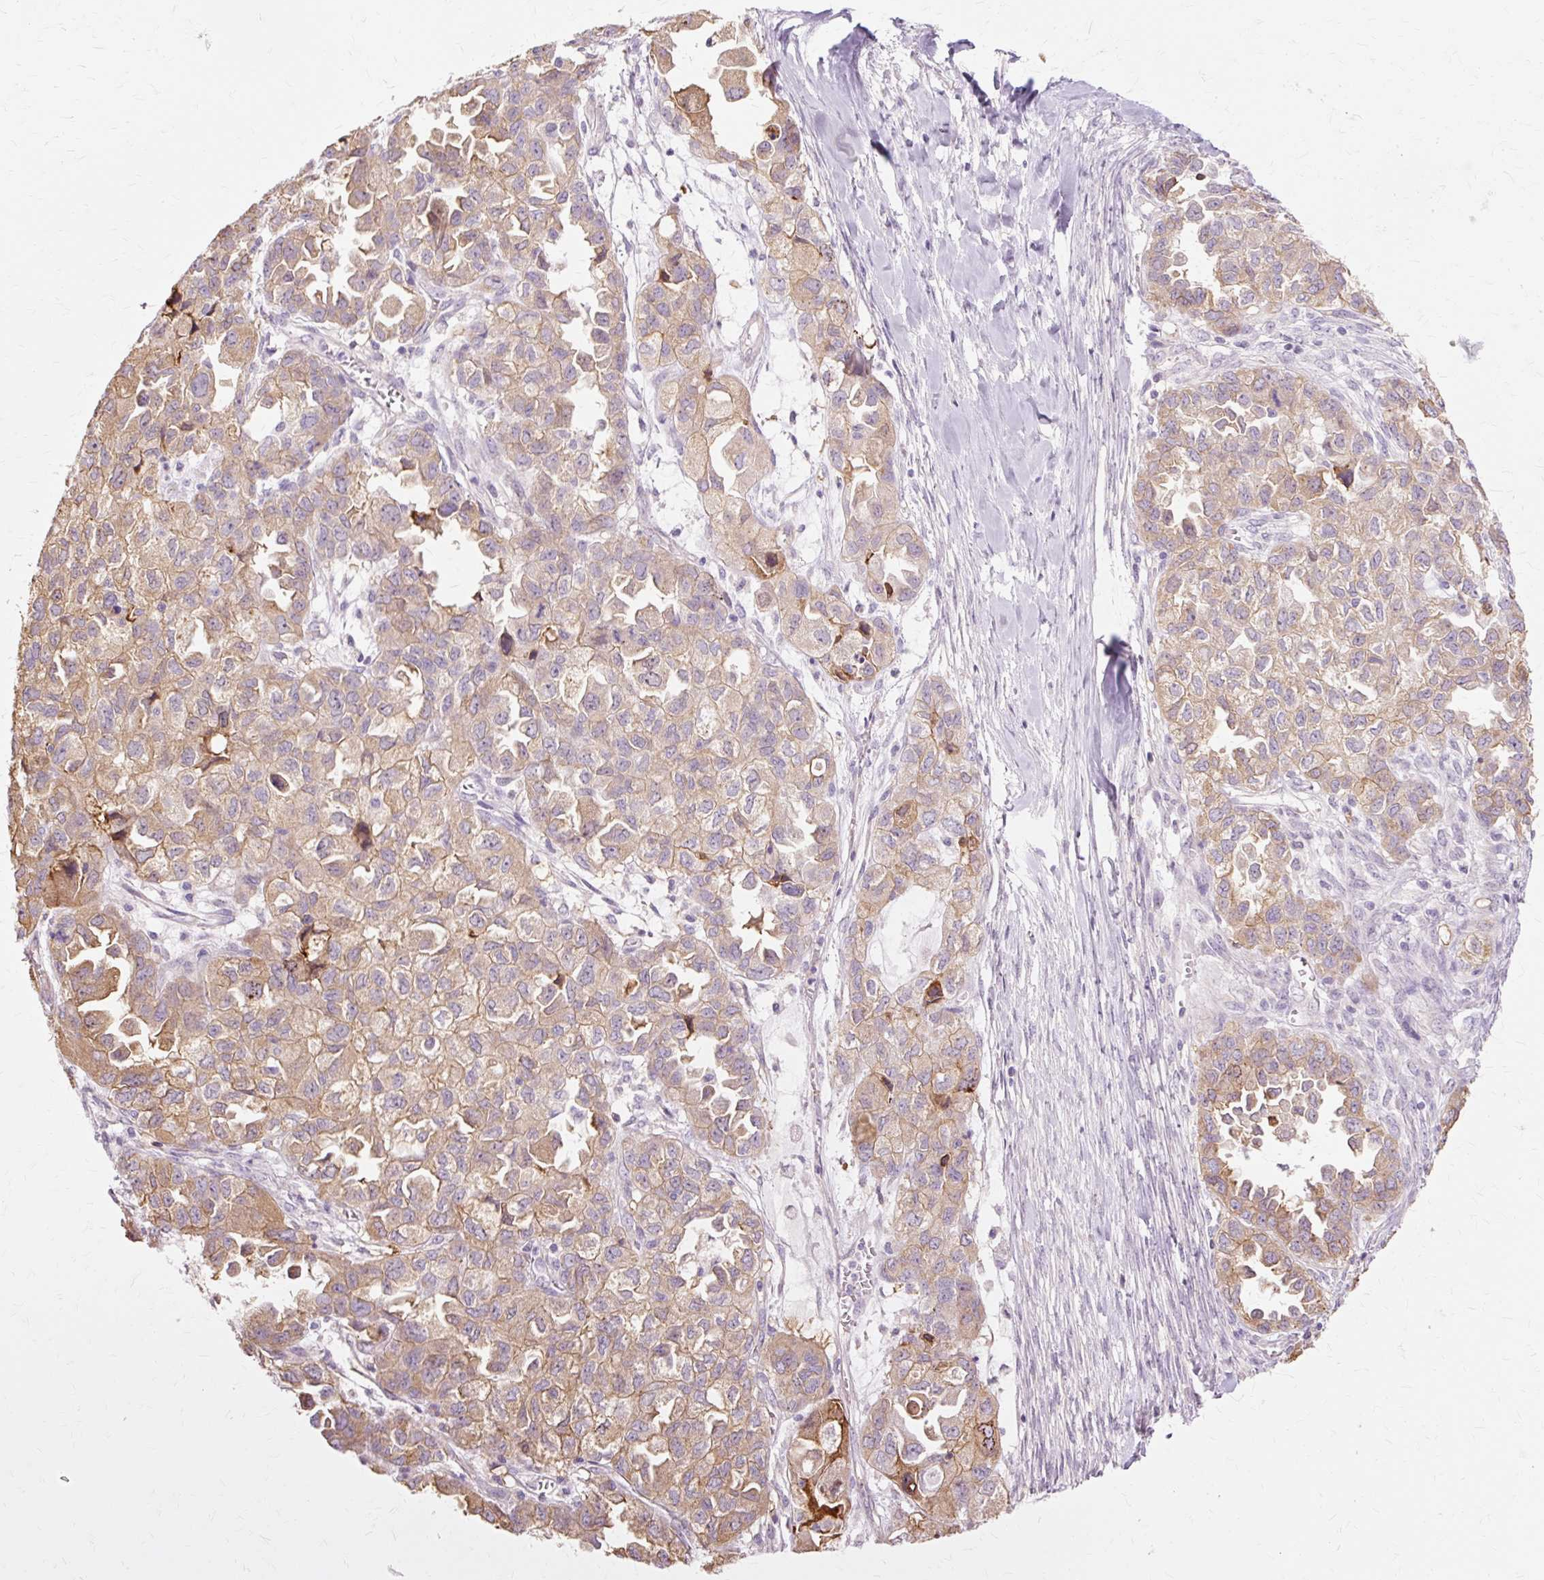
{"staining": {"intensity": "moderate", "quantity": ">75%", "location": "cytoplasmic/membranous"}, "tissue": "ovarian cancer", "cell_type": "Tumor cells", "image_type": "cancer", "snomed": [{"axis": "morphology", "description": "Cystadenocarcinoma, serous, NOS"}, {"axis": "topography", "description": "Ovary"}], "caption": "DAB (3,3'-diaminobenzidine) immunohistochemical staining of human ovarian serous cystadenocarcinoma shows moderate cytoplasmic/membranous protein expression in about >75% of tumor cells.", "gene": "PDZD2", "patient": {"sex": "female", "age": 84}}